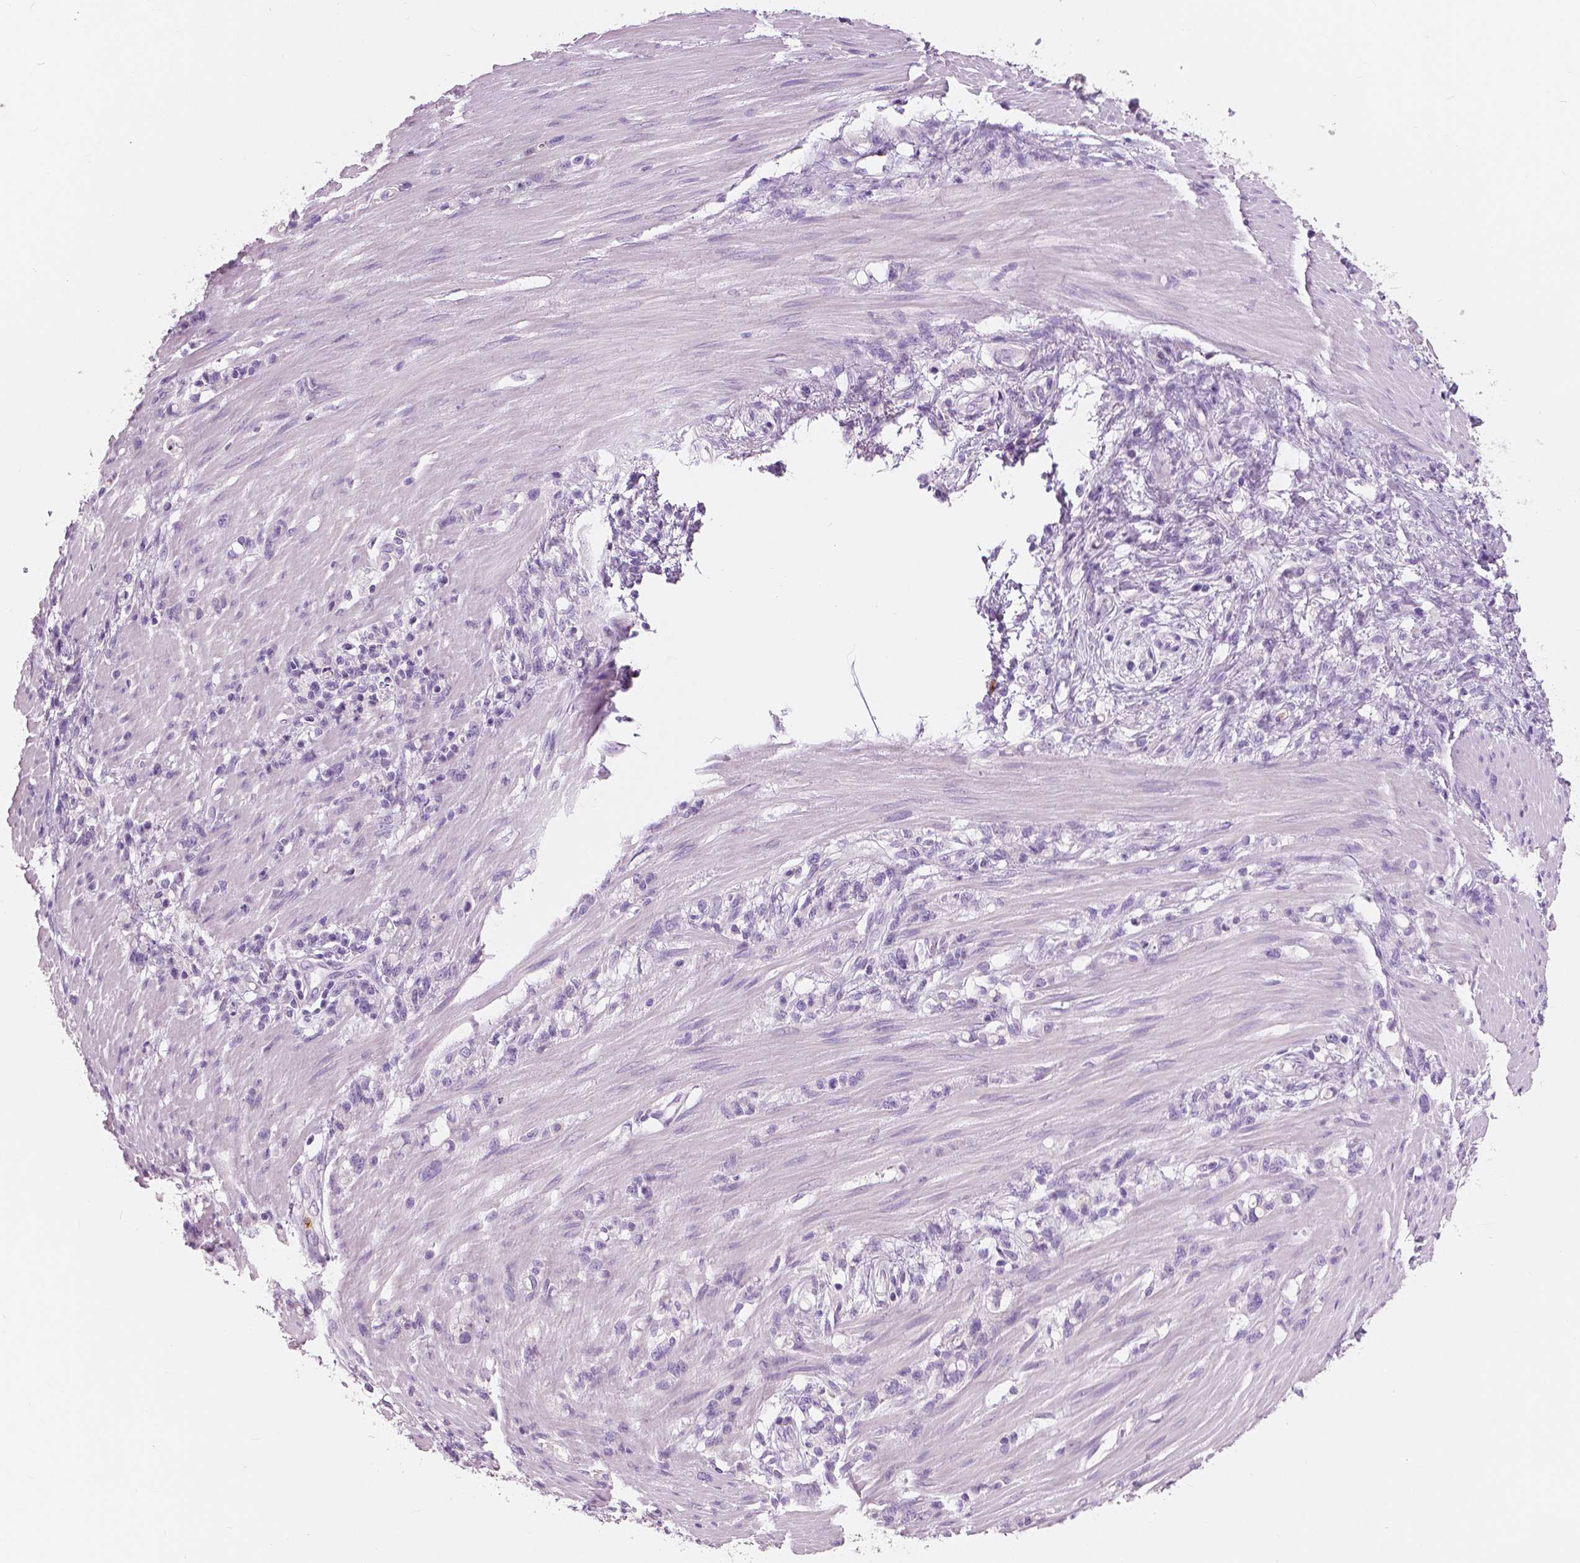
{"staining": {"intensity": "negative", "quantity": "none", "location": "none"}, "tissue": "stomach cancer", "cell_type": "Tumor cells", "image_type": "cancer", "snomed": [{"axis": "morphology", "description": "Adenocarcinoma, NOS"}, {"axis": "topography", "description": "Stomach"}], "caption": "Stomach cancer (adenocarcinoma) was stained to show a protein in brown. There is no significant positivity in tumor cells.", "gene": "CXCR2", "patient": {"sex": "female", "age": 84}}